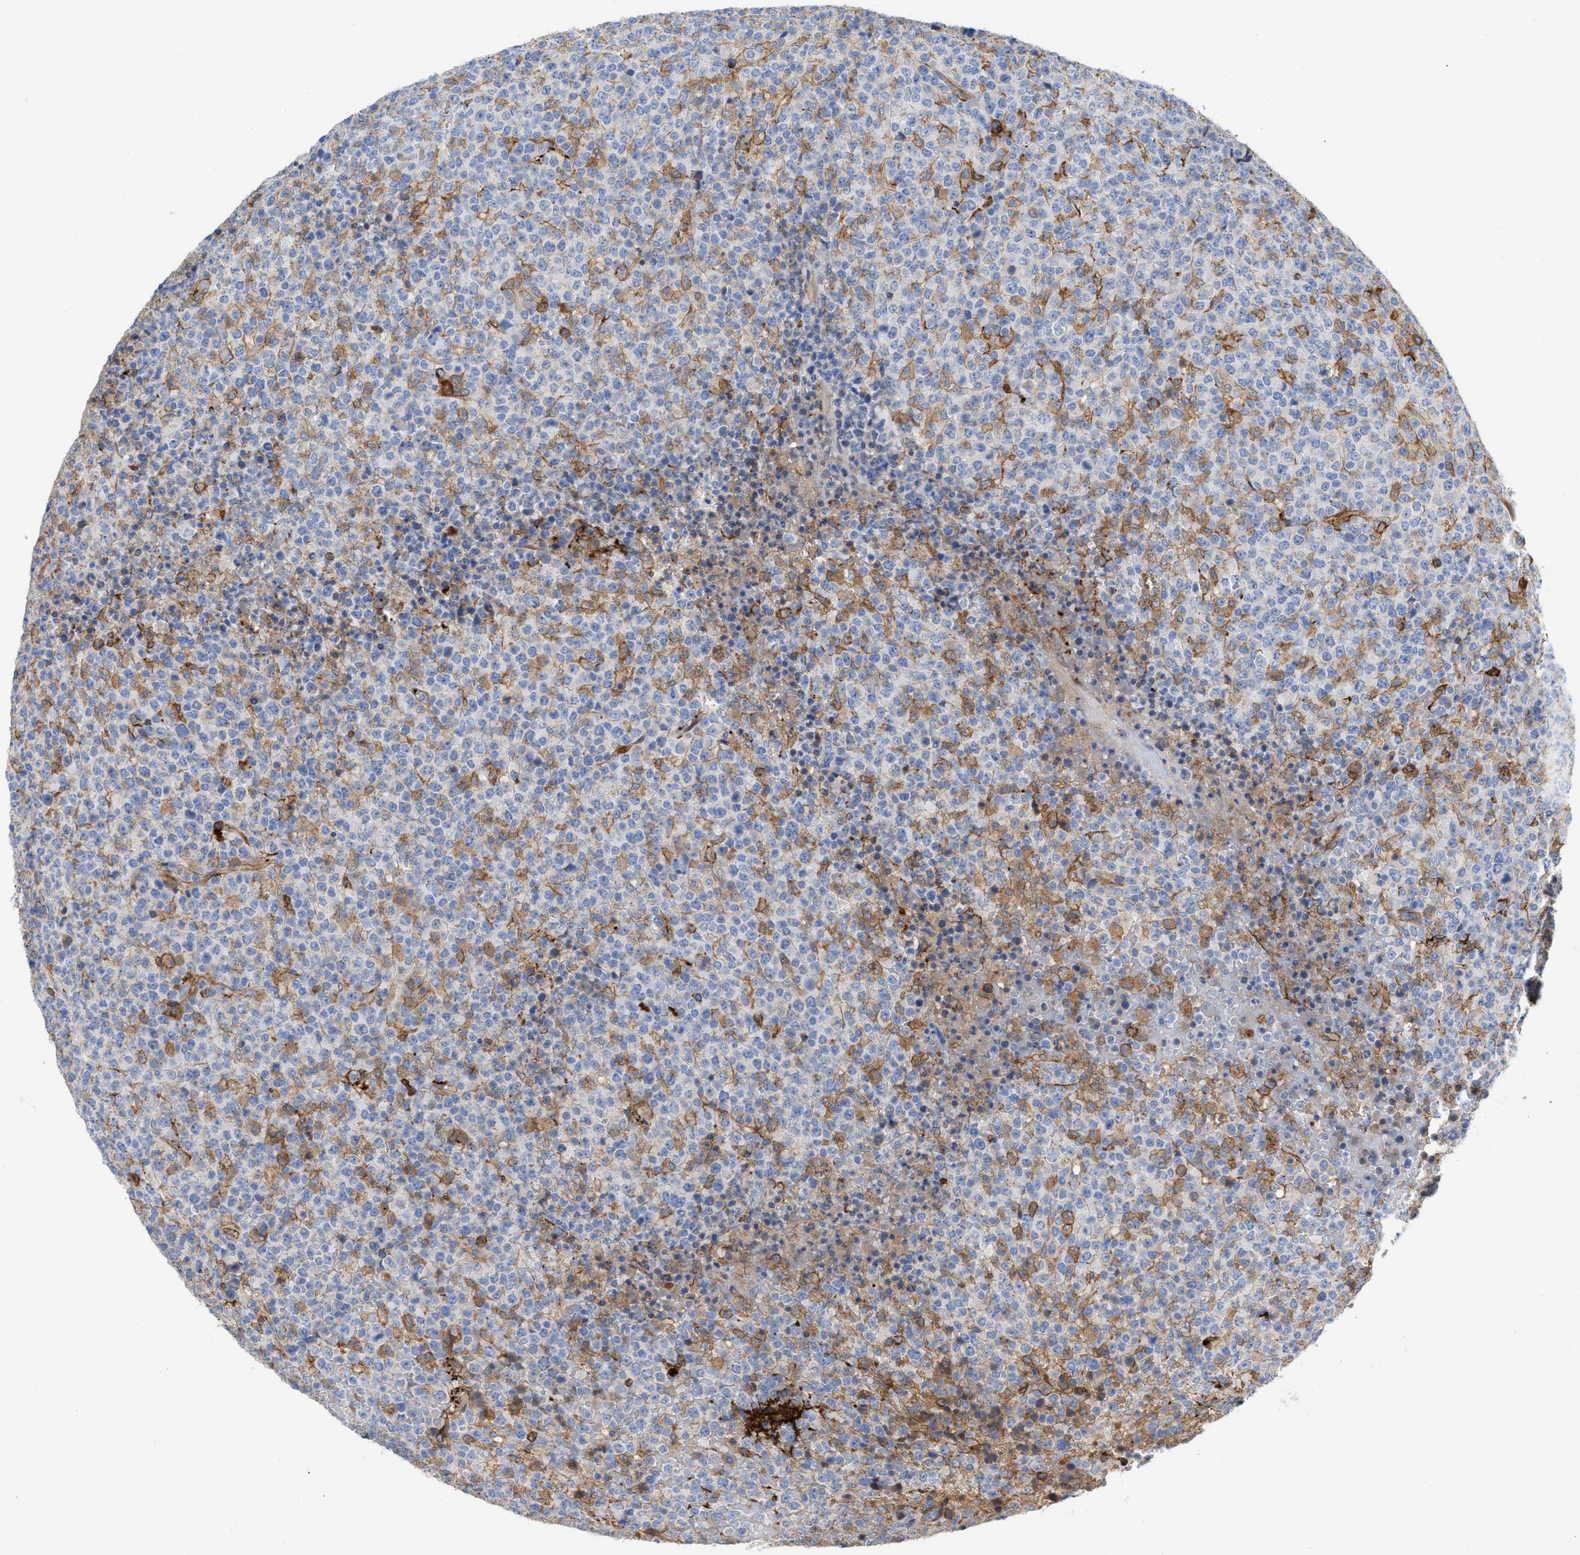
{"staining": {"intensity": "weak", "quantity": "<25%", "location": "cytoplasmic/membranous"}, "tissue": "lymphoma", "cell_type": "Tumor cells", "image_type": "cancer", "snomed": [{"axis": "morphology", "description": "Malignant lymphoma, non-Hodgkin's type, High grade"}, {"axis": "topography", "description": "Lymph node"}], "caption": "High-grade malignant lymphoma, non-Hodgkin's type stained for a protein using immunohistochemistry (IHC) shows no expression tumor cells.", "gene": "HS3ST5", "patient": {"sex": "male", "age": 13}}